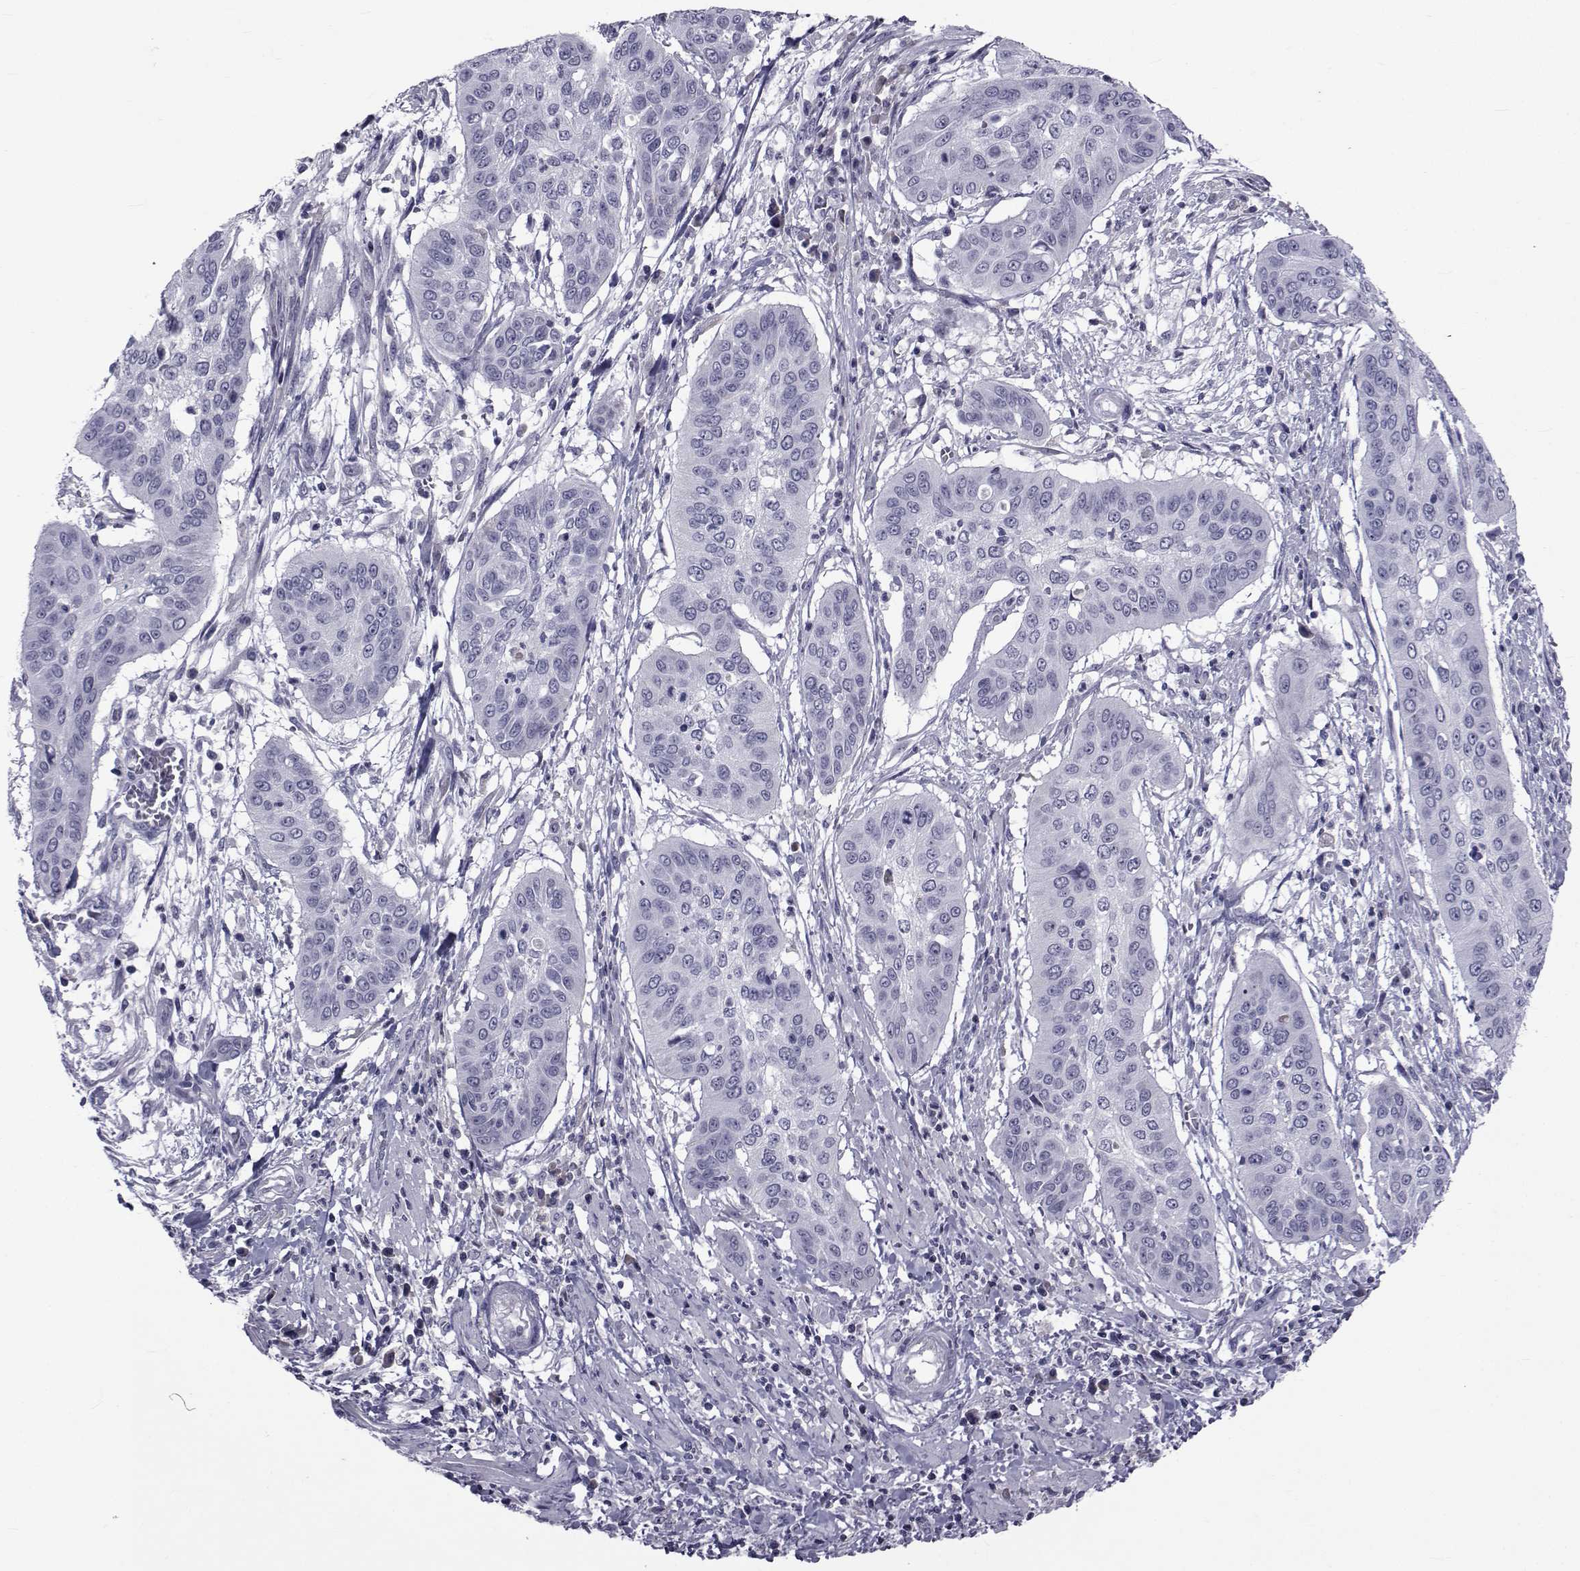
{"staining": {"intensity": "negative", "quantity": "none", "location": "none"}, "tissue": "cervical cancer", "cell_type": "Tumor cells", "image_type": "cancer", "snomed": [{"axis": "morphology", "description": "Squamous cell carcinoma, NOS"}, {"axis": "topography", "description": "Cervix"}], "caption": "Tumor cells are negative for protein expression in human cervical cancer (squamous cell carcinoma). (DAB immunohistochemistry with hematoxylin counter stain).", "gene": "PAX2", "patient": {"sex": "female", "age": 39}}